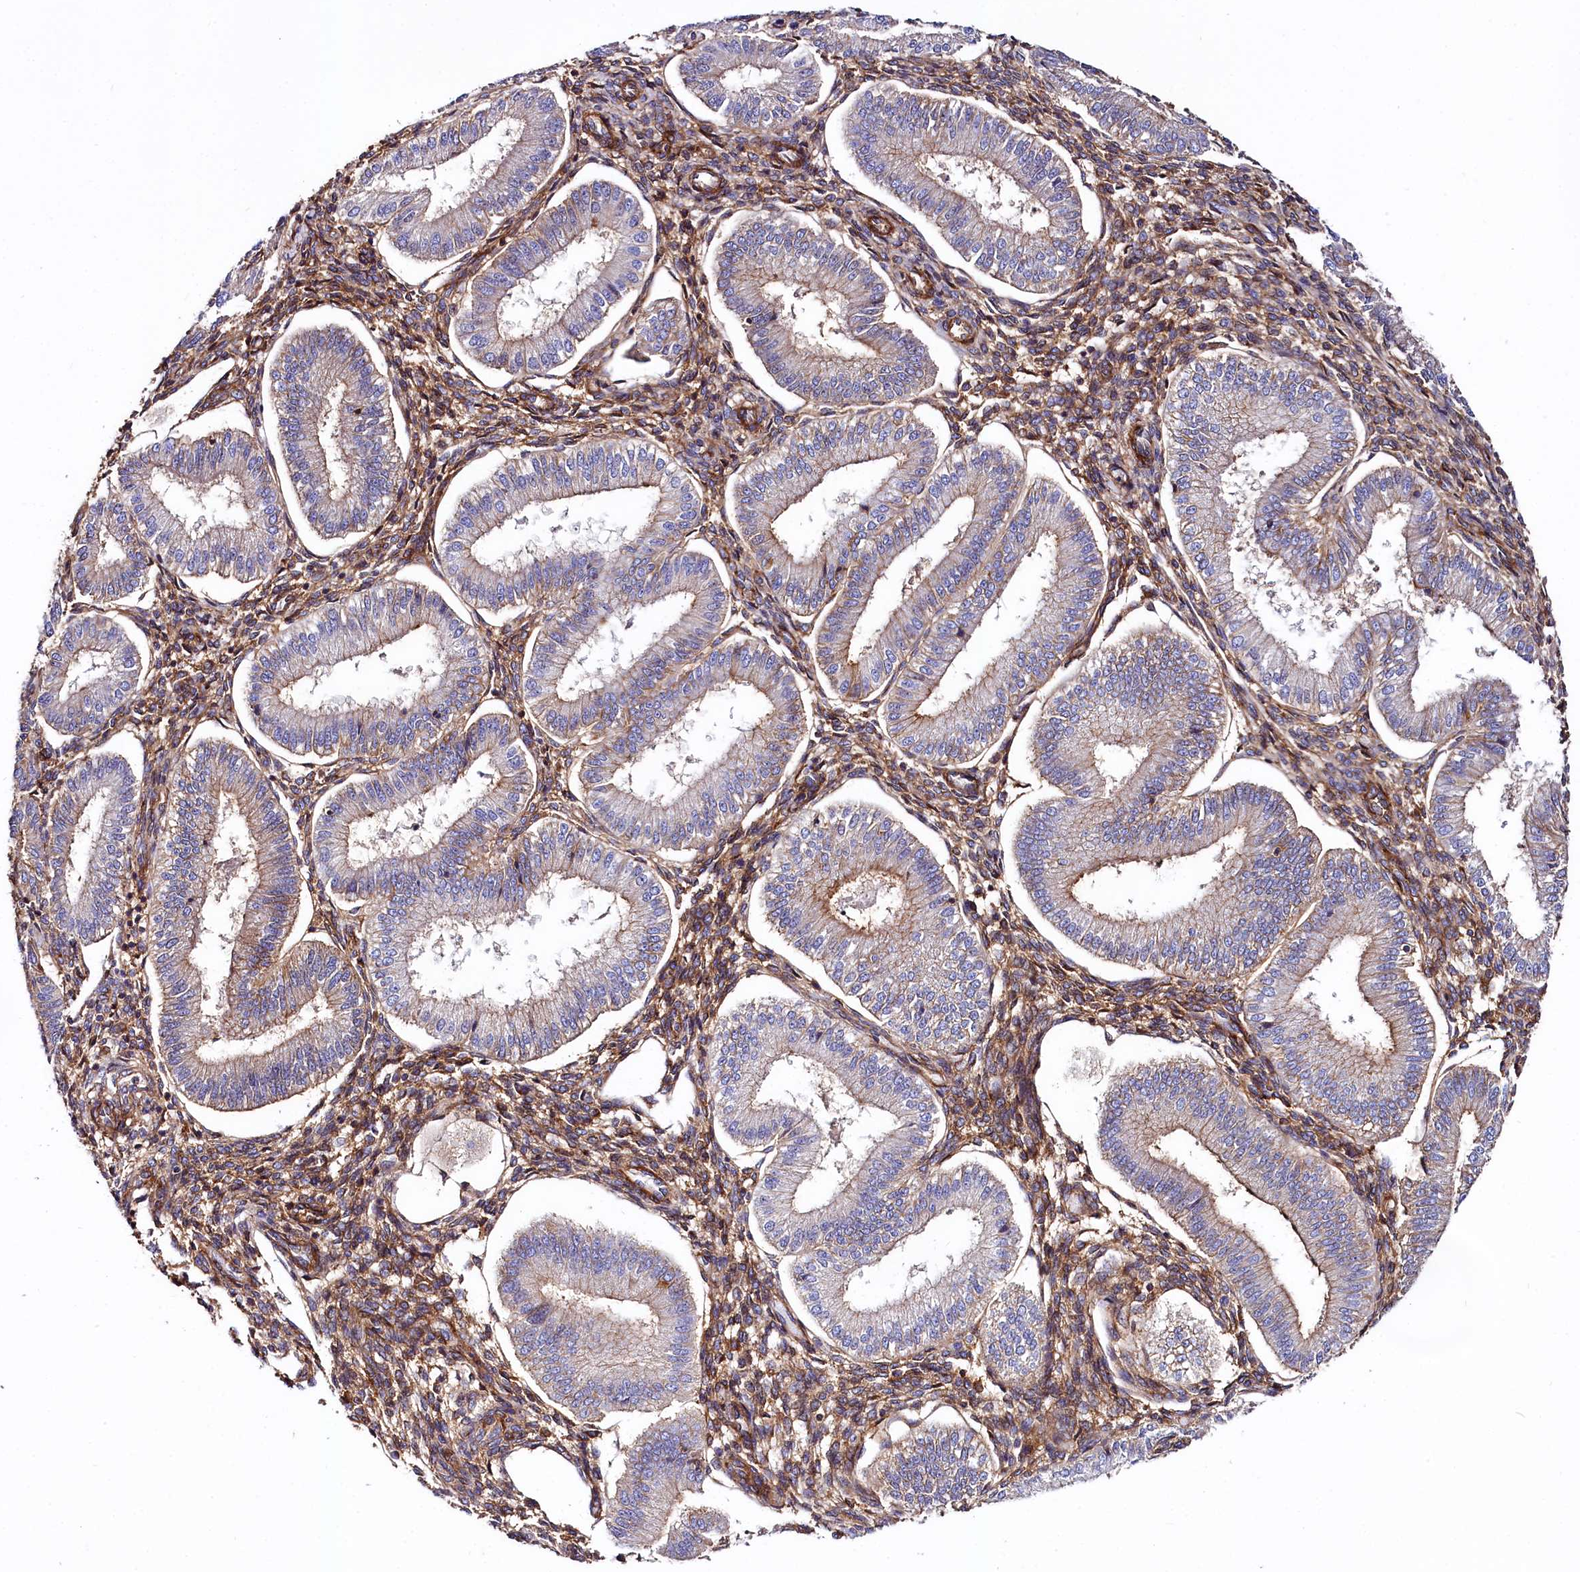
{"staining": {"intensity": "moderate", "quantity": ">75%", "location": "cytoplasmic/membranous"}, "tissue": "endometrium", "cell_type": "Cells in endometrial stroma", "image_type": "normal", "snomed": [{"axis": "morphology", "description": "Normal tissue, NOS"}, {"axis": "topography", "description": "Endometrium"}], "caption": "A high-resolution micrograph shows immunohistochemistry staining of normal endometrium, which shows moderate cytoplasmic/membranous staining in approximately >75% of cells in endometrial stroma.", "gene": "ANO6", "patient": {"sex": "female", "age": 39}}